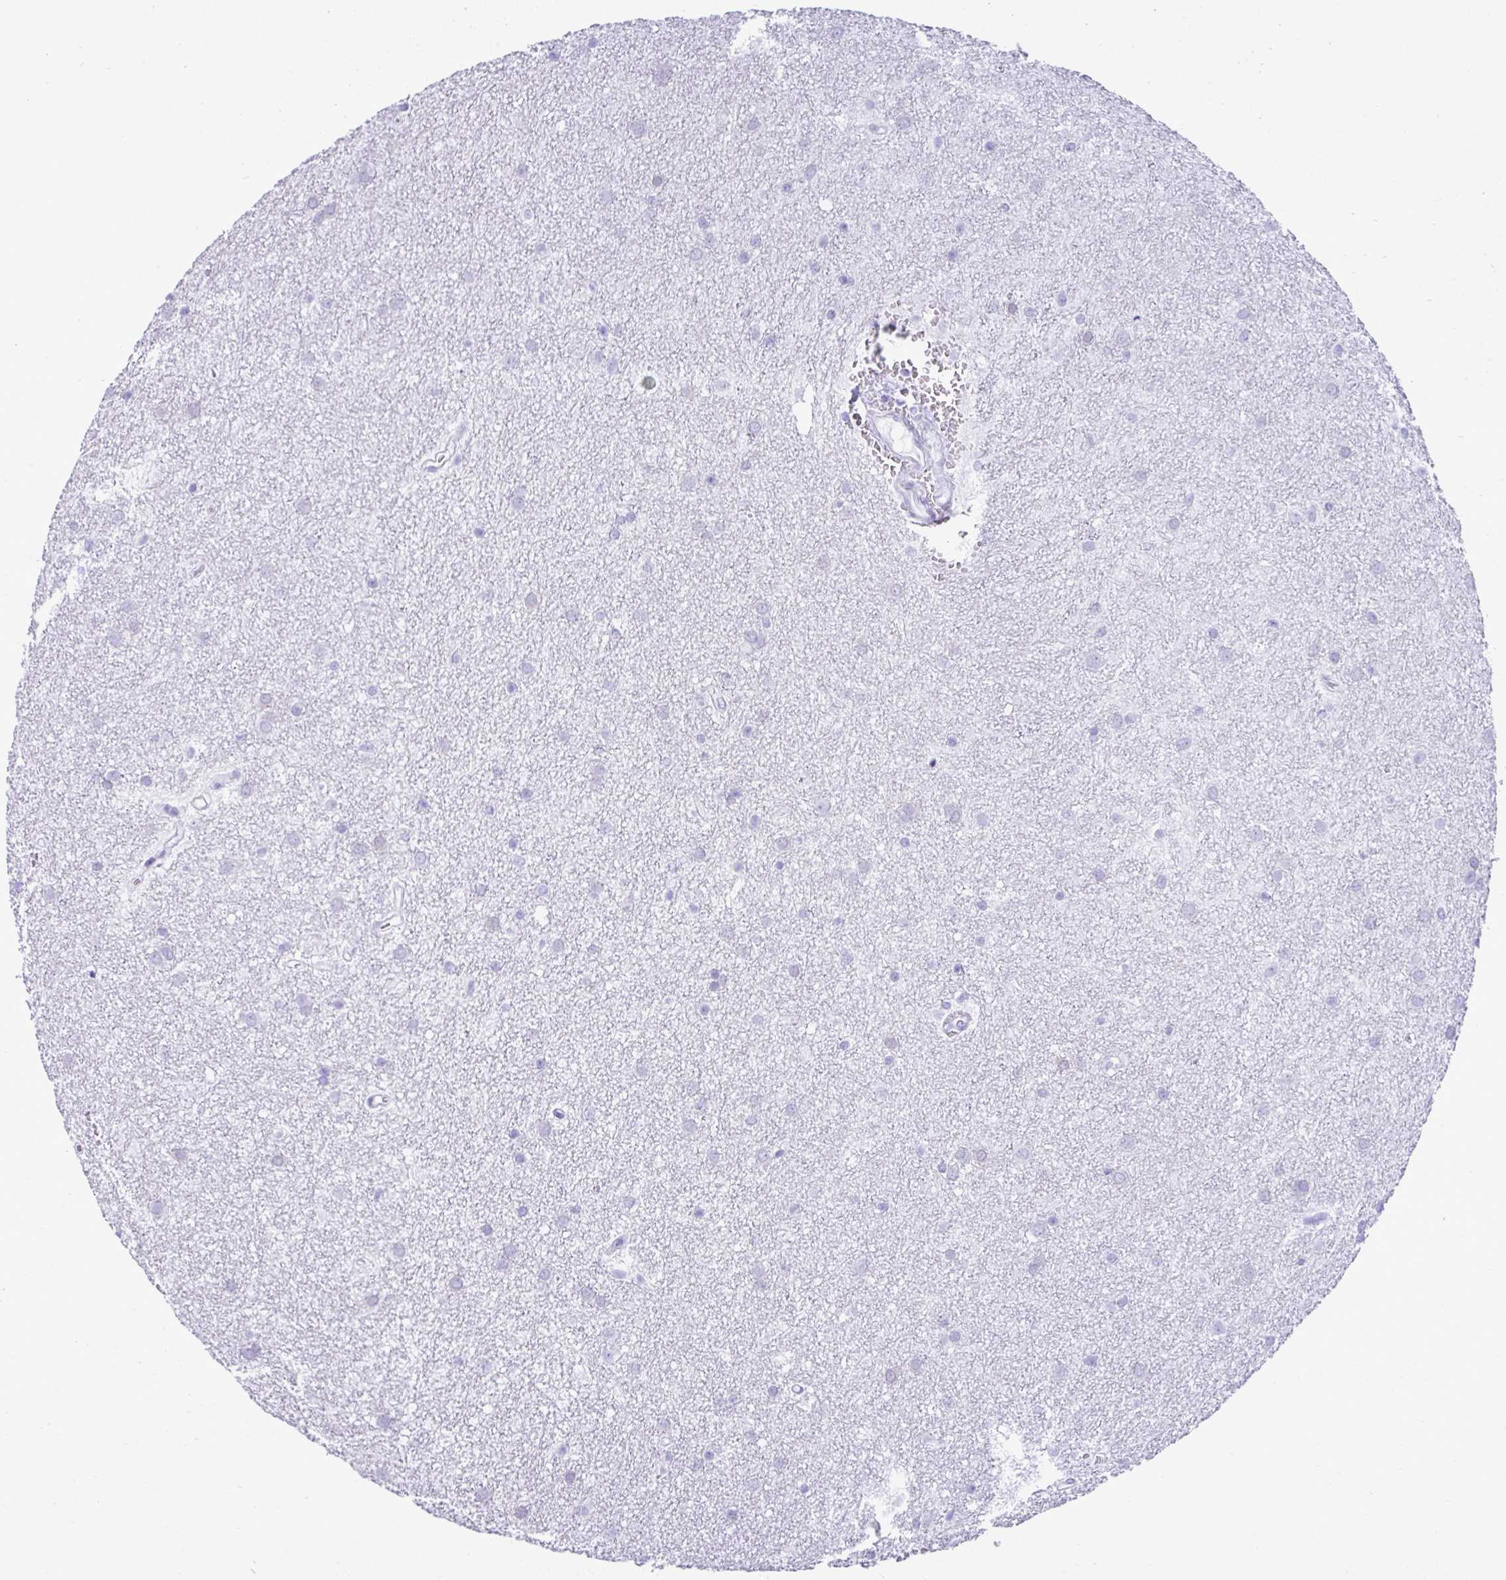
{"staining": {"intensity": "negative", "quantity": "none", "location": "none"}, "tissue": "glioma", "cell_type": "Tumor cells", "image_type": "cancer", "snomed": [{"axis": "morphology", "description": "Glioma, malignant, Low grade"}, {"axis": "topography", "description": "Cerebellum"}], "caption": "The micrograph displays no significant expression in tumor cells of glioma.", "gene": "PSCA", "patient": {"sex": "female", "age": 5}}